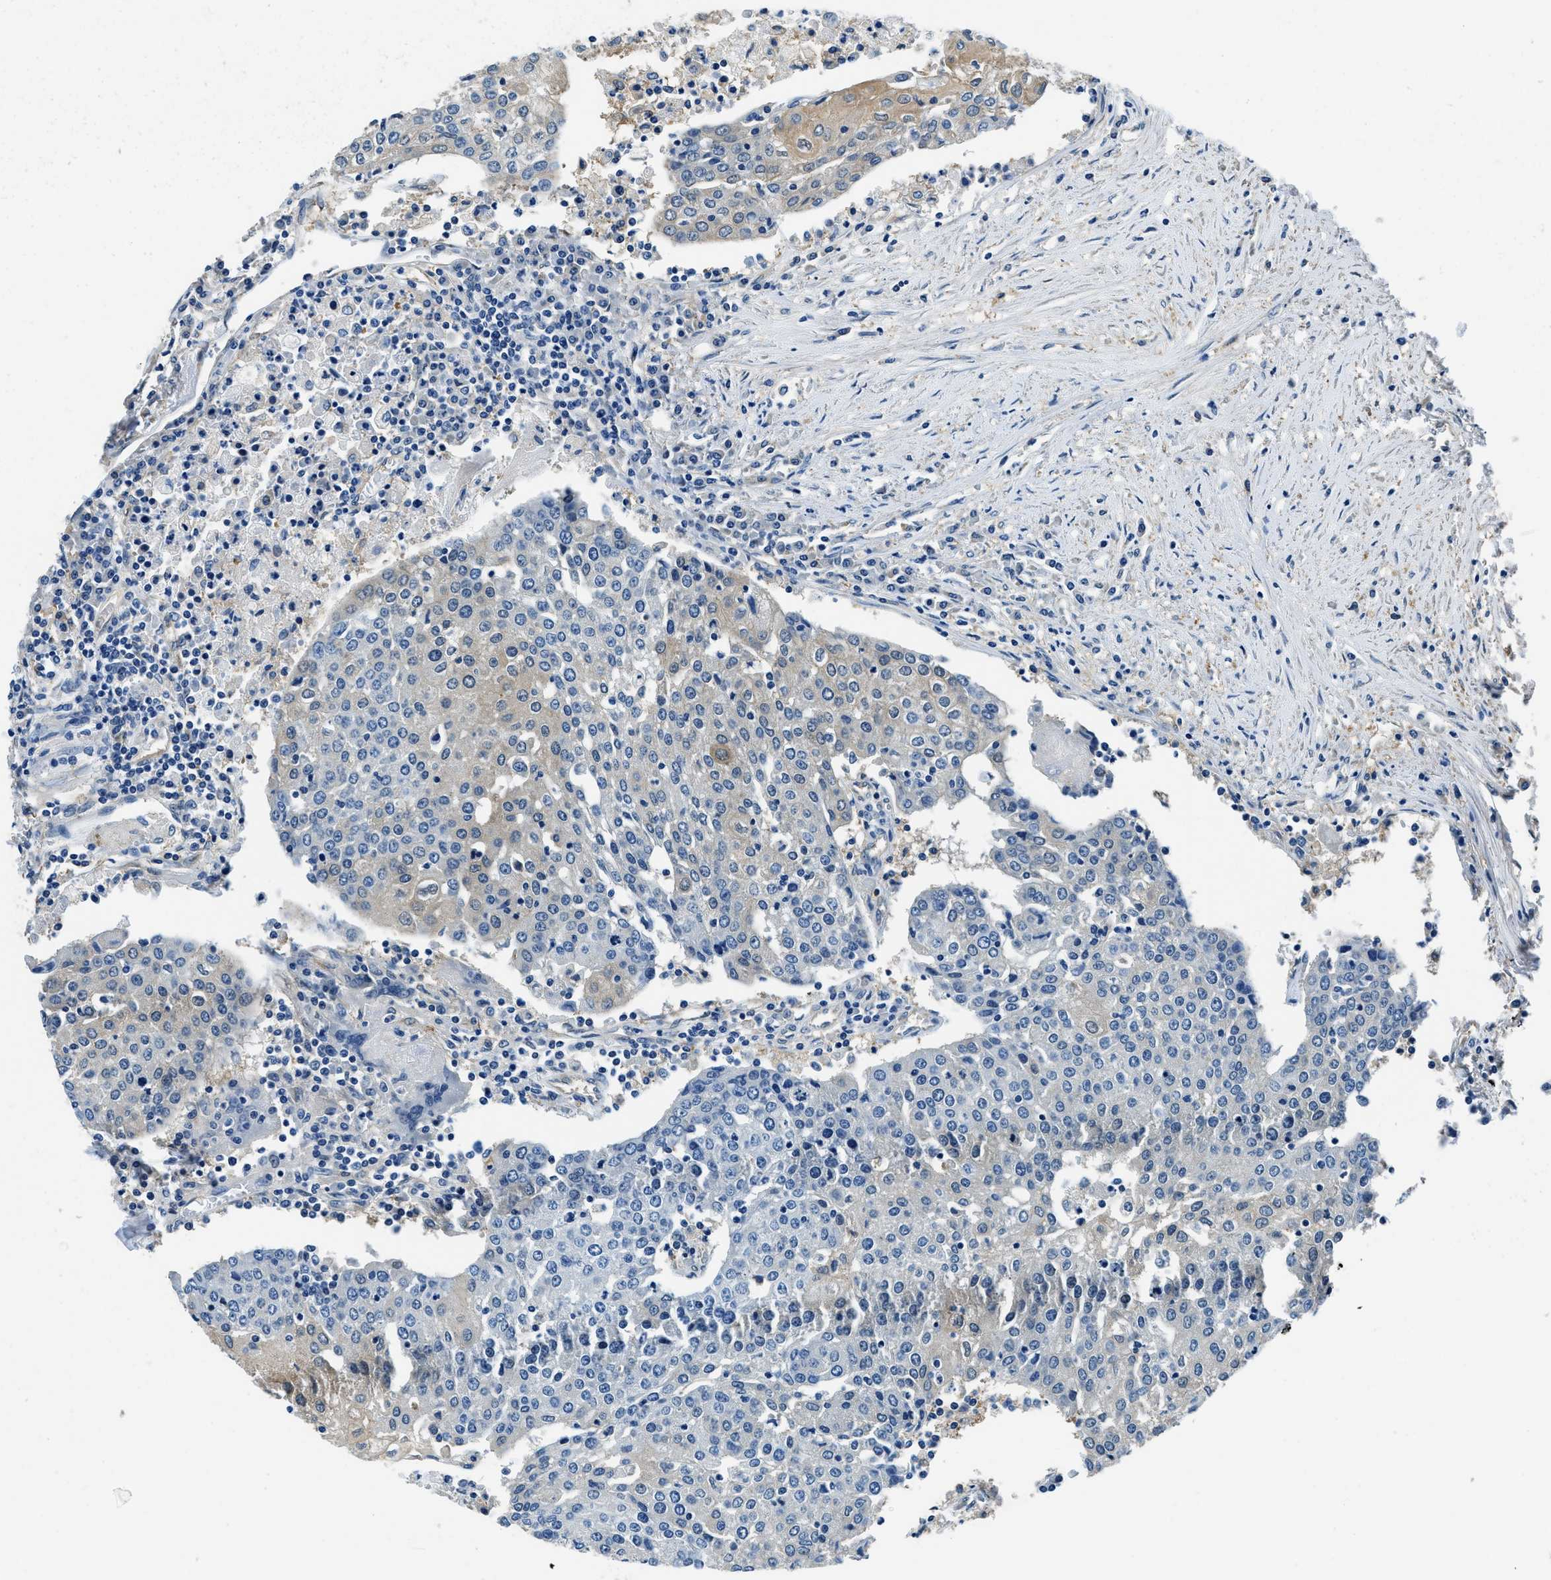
{"staining": {"intensity": "moderate", "quantity": "<25%", "location": "cytoplasmic/membranous"}, "tissue": "urothelial cancer", "cell_type": "Tumor cells", "image_type": "cancer", "snomed": [{"axis": "morphology", "description": "Urothelial carcinoma, High grade"}, {"axis": "topography", "description": "Urinary bladder"}], "caption": "Urothelial cancer stained with DAB (3,3'-diaminobenzidine) immunohistochemistry (IHC) displays low levels of moderate cytoplasmic/membranous staining in about <25% of tumor cells. The staining is performed using DAB (3,3'-diaminobenzidine) brown chromogen to label protein expression. The nuclei are counter-stained blue using hematoxylin.", "gene": "TWF1", "patient": {"sex": "female", "age": 85}}